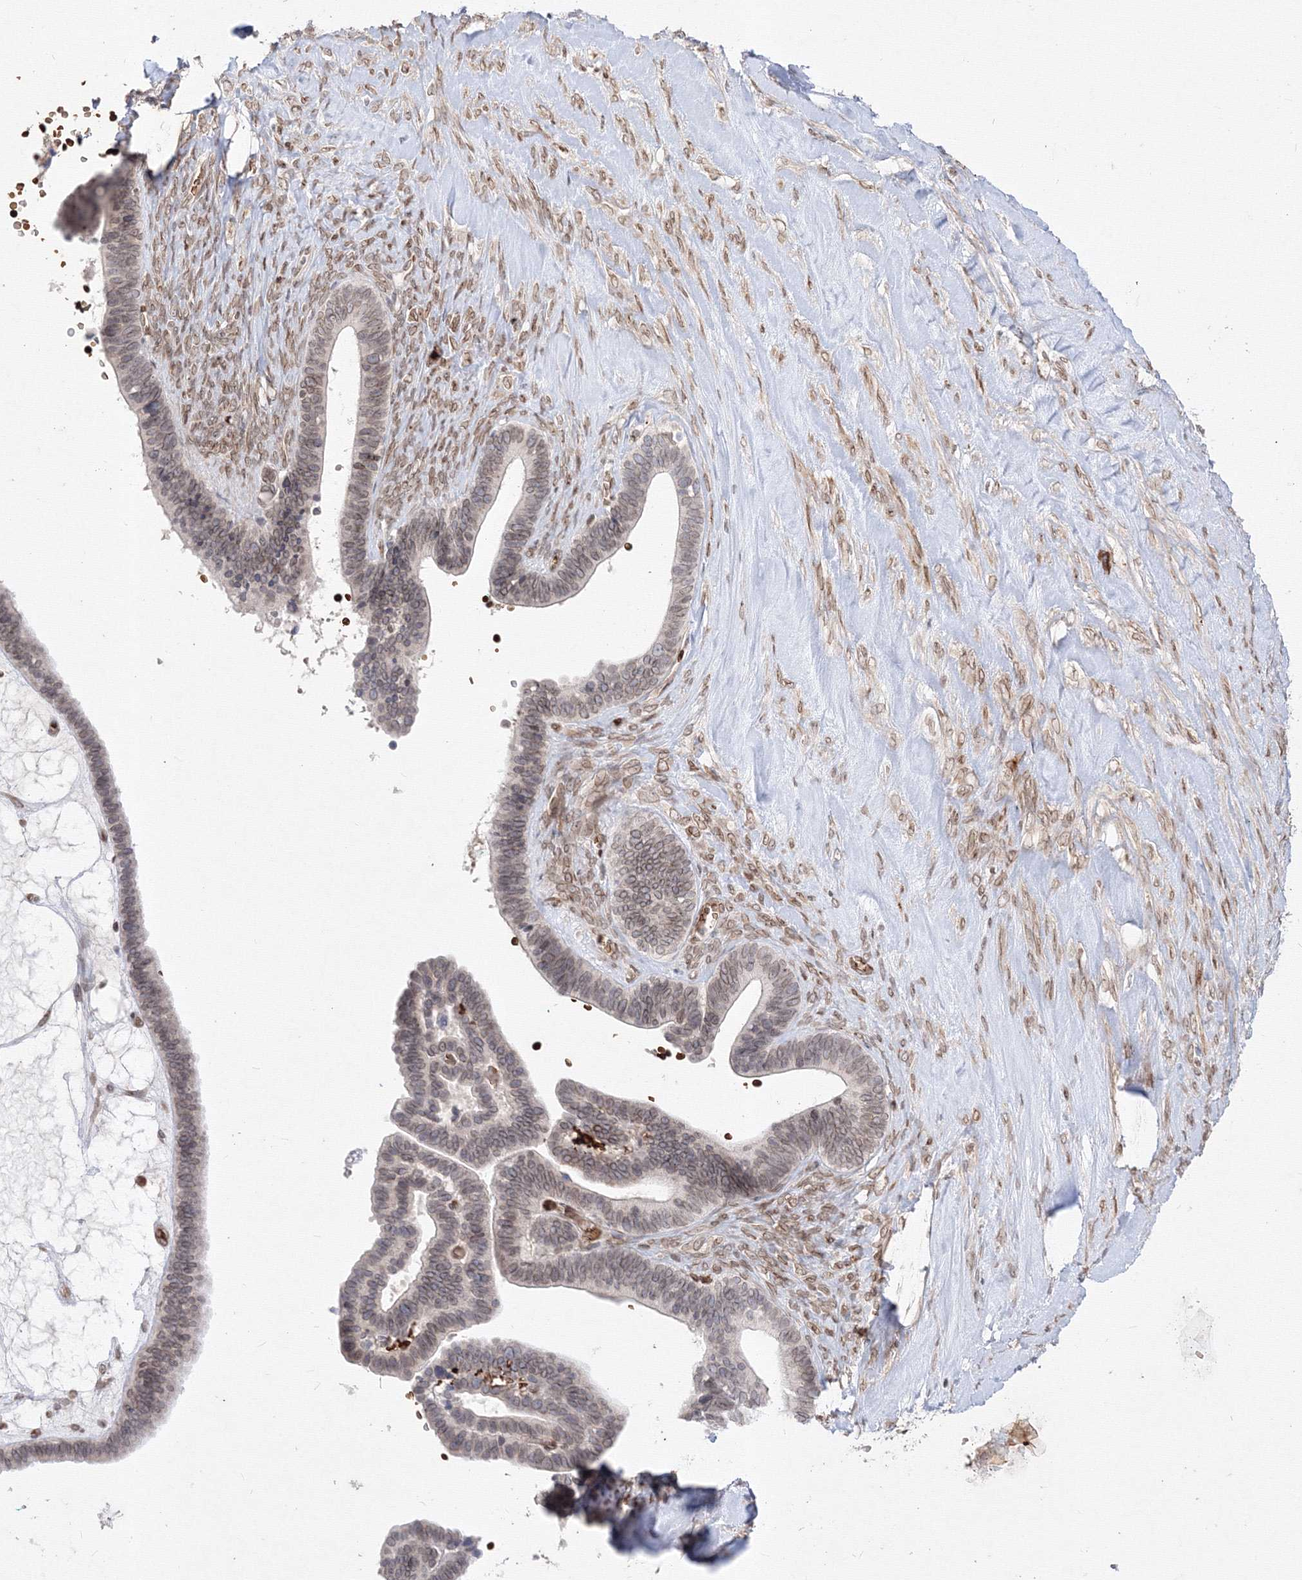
{"staining": {"intensity": "weak", "quantity": "<25%", "location": "cytoplasmic/membranous,nuclear"}, "tissue": "ovarian cancer", "cell_type": "Tumor cells", "image_type": "cancer", "snomed": [{"axis": "morphology", "description": "Cystadenocarcinoma, serous, NOS"}, {"axis": "topography", "description": "Ovary"}], "caption": "A histopathology image of ovarian serous cystadenocarcinoma stained for a protein demonstrates no brown staining in tumor cells.", "gene": "DNAJB2", "patient": {"sex": "female", "age": 56}}